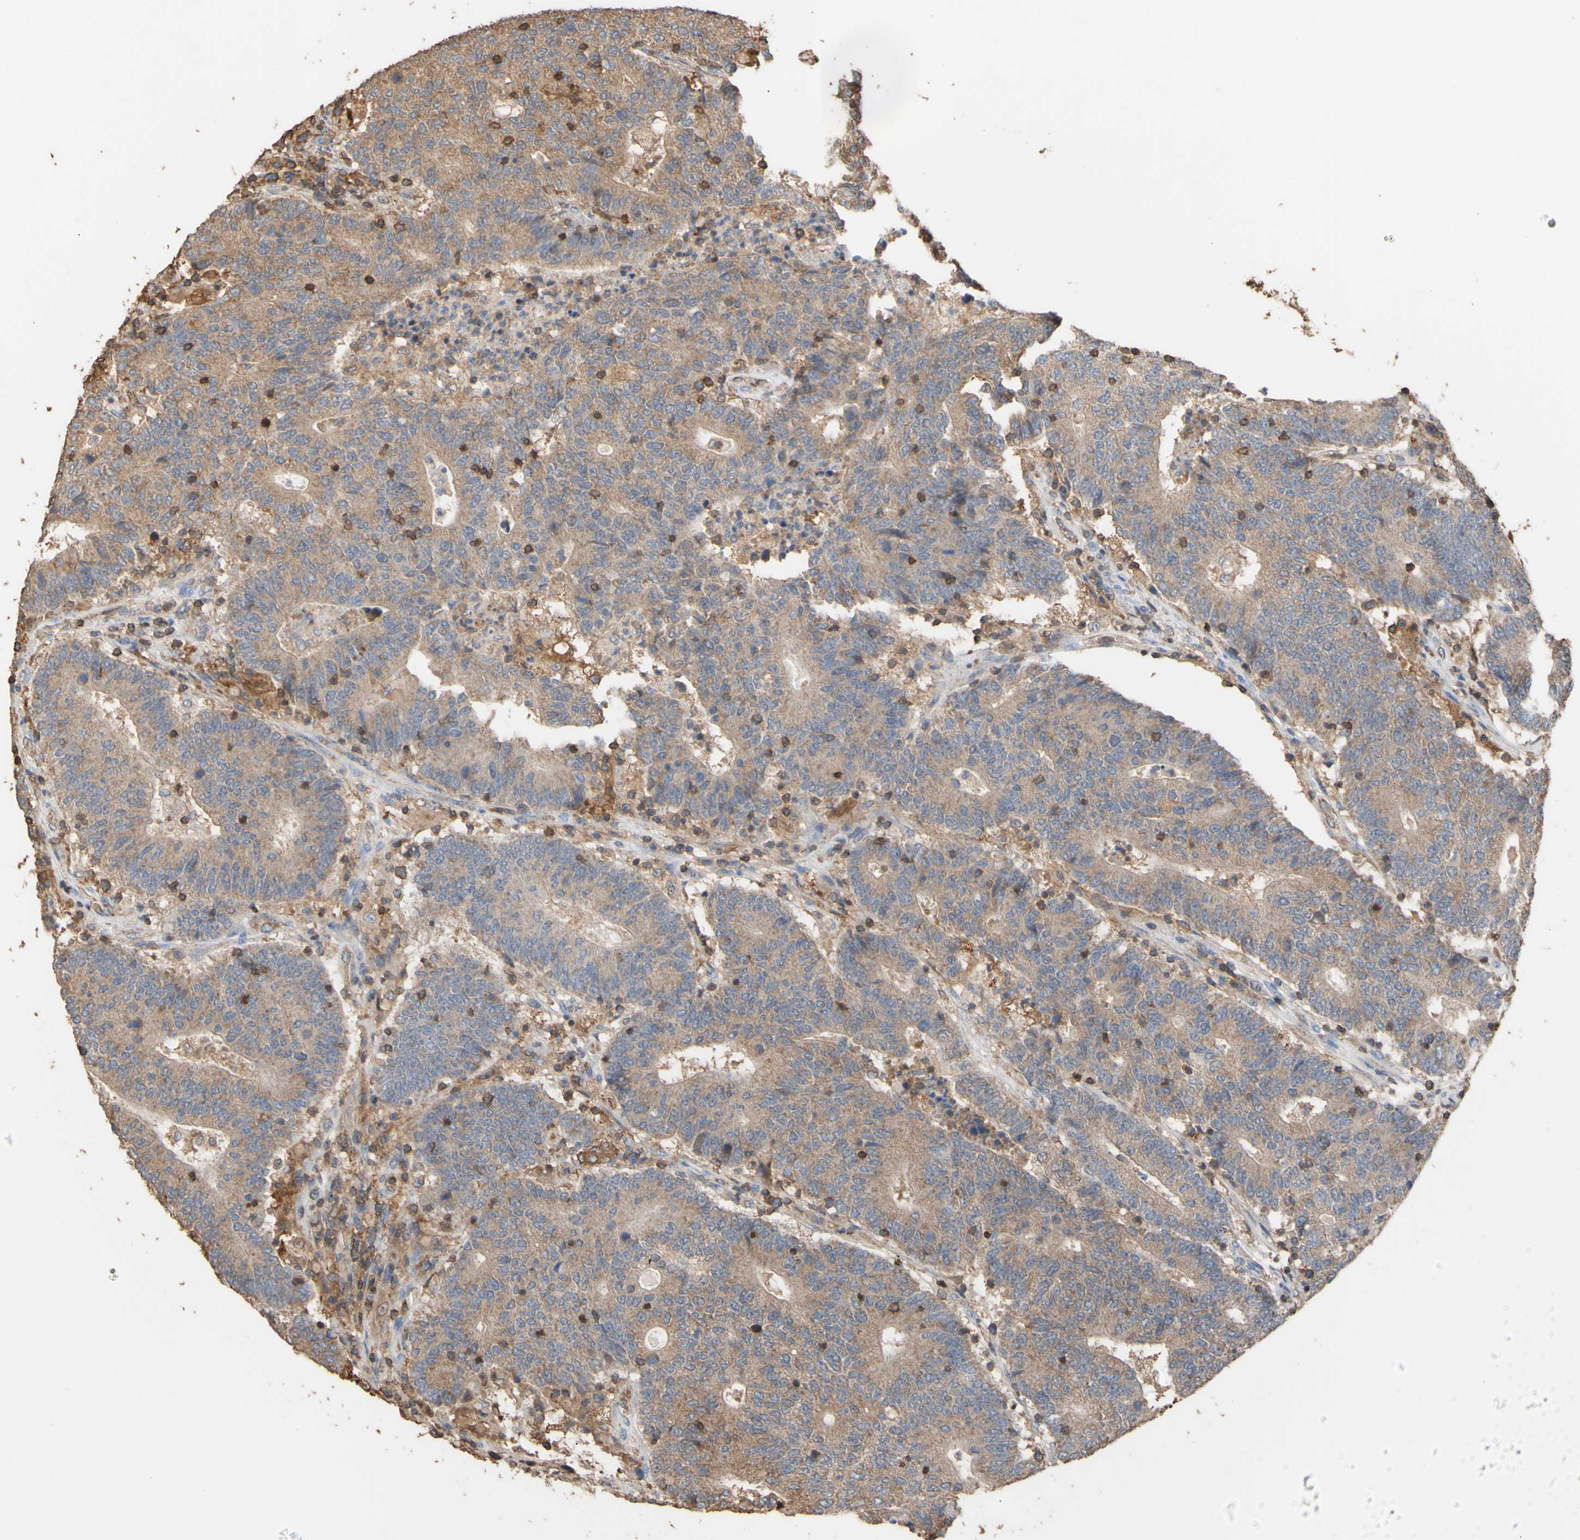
{"staining": {"intensity": "moderate", "quantity": ">75%", "location": "cytoplasmic/membranous"}, "tissue": "colorectal cancer", "cell_type": "Tumor cells", "image_type": "cancer", "snomed": [{"axis": "morphology", "description": "Normal tissue, NOS"}, {"axis": "morphology", "description": "Adenocarcinoma, NOS"}, {"axis": "topography", "description": "Colon"}], "caption": "Colorectal cancer tissue shows moderate cytoplasmic/membranous positivity in approximately >75% of tumor cells", "gene": "ALDH9A1", "patient": {"sex": "female", "age": 75}}